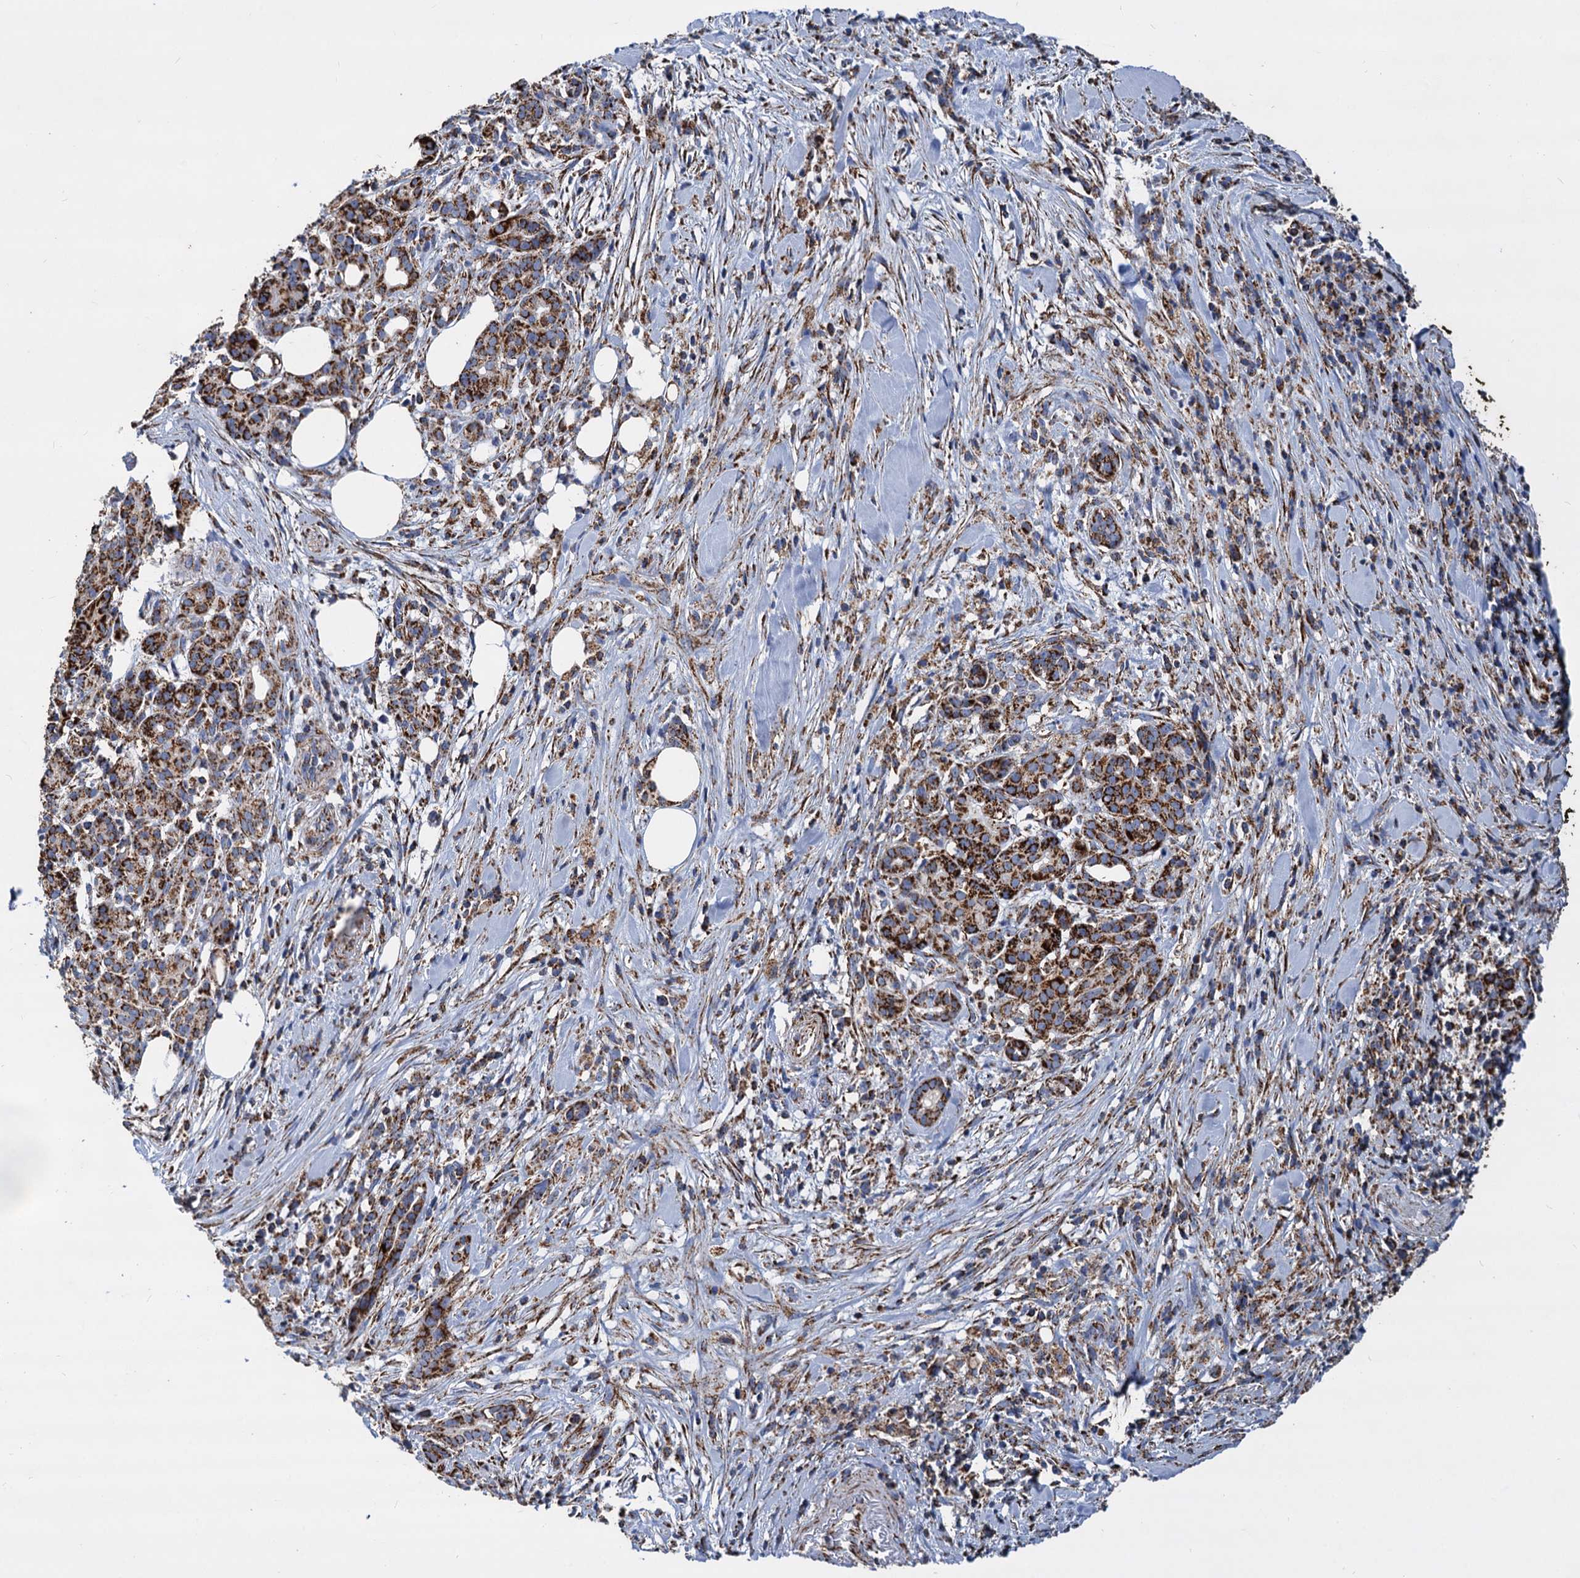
{"staining": {"intensity": "strong", "quantity": ">75%", "location": "cytoplasmic/membranous"}, "tissue": "pancreatic cancer", "cell_type": "Tumor cells", "image_type": "cancer", "snomed": [{"axis": "morphology", "description": "Adenocarcinoma, NOS"}, {"axis": "topography", "description": "Pancreas"}], "caption": "Immunohistochemical staining of human pancreatic adenocarcinoma reveals high levels of strong cytoplasmic/membranous protein staining in approximately >75% of tumor cells.", "gene": "TIMM10", "patient": {"sex": "female", "age": 66}}